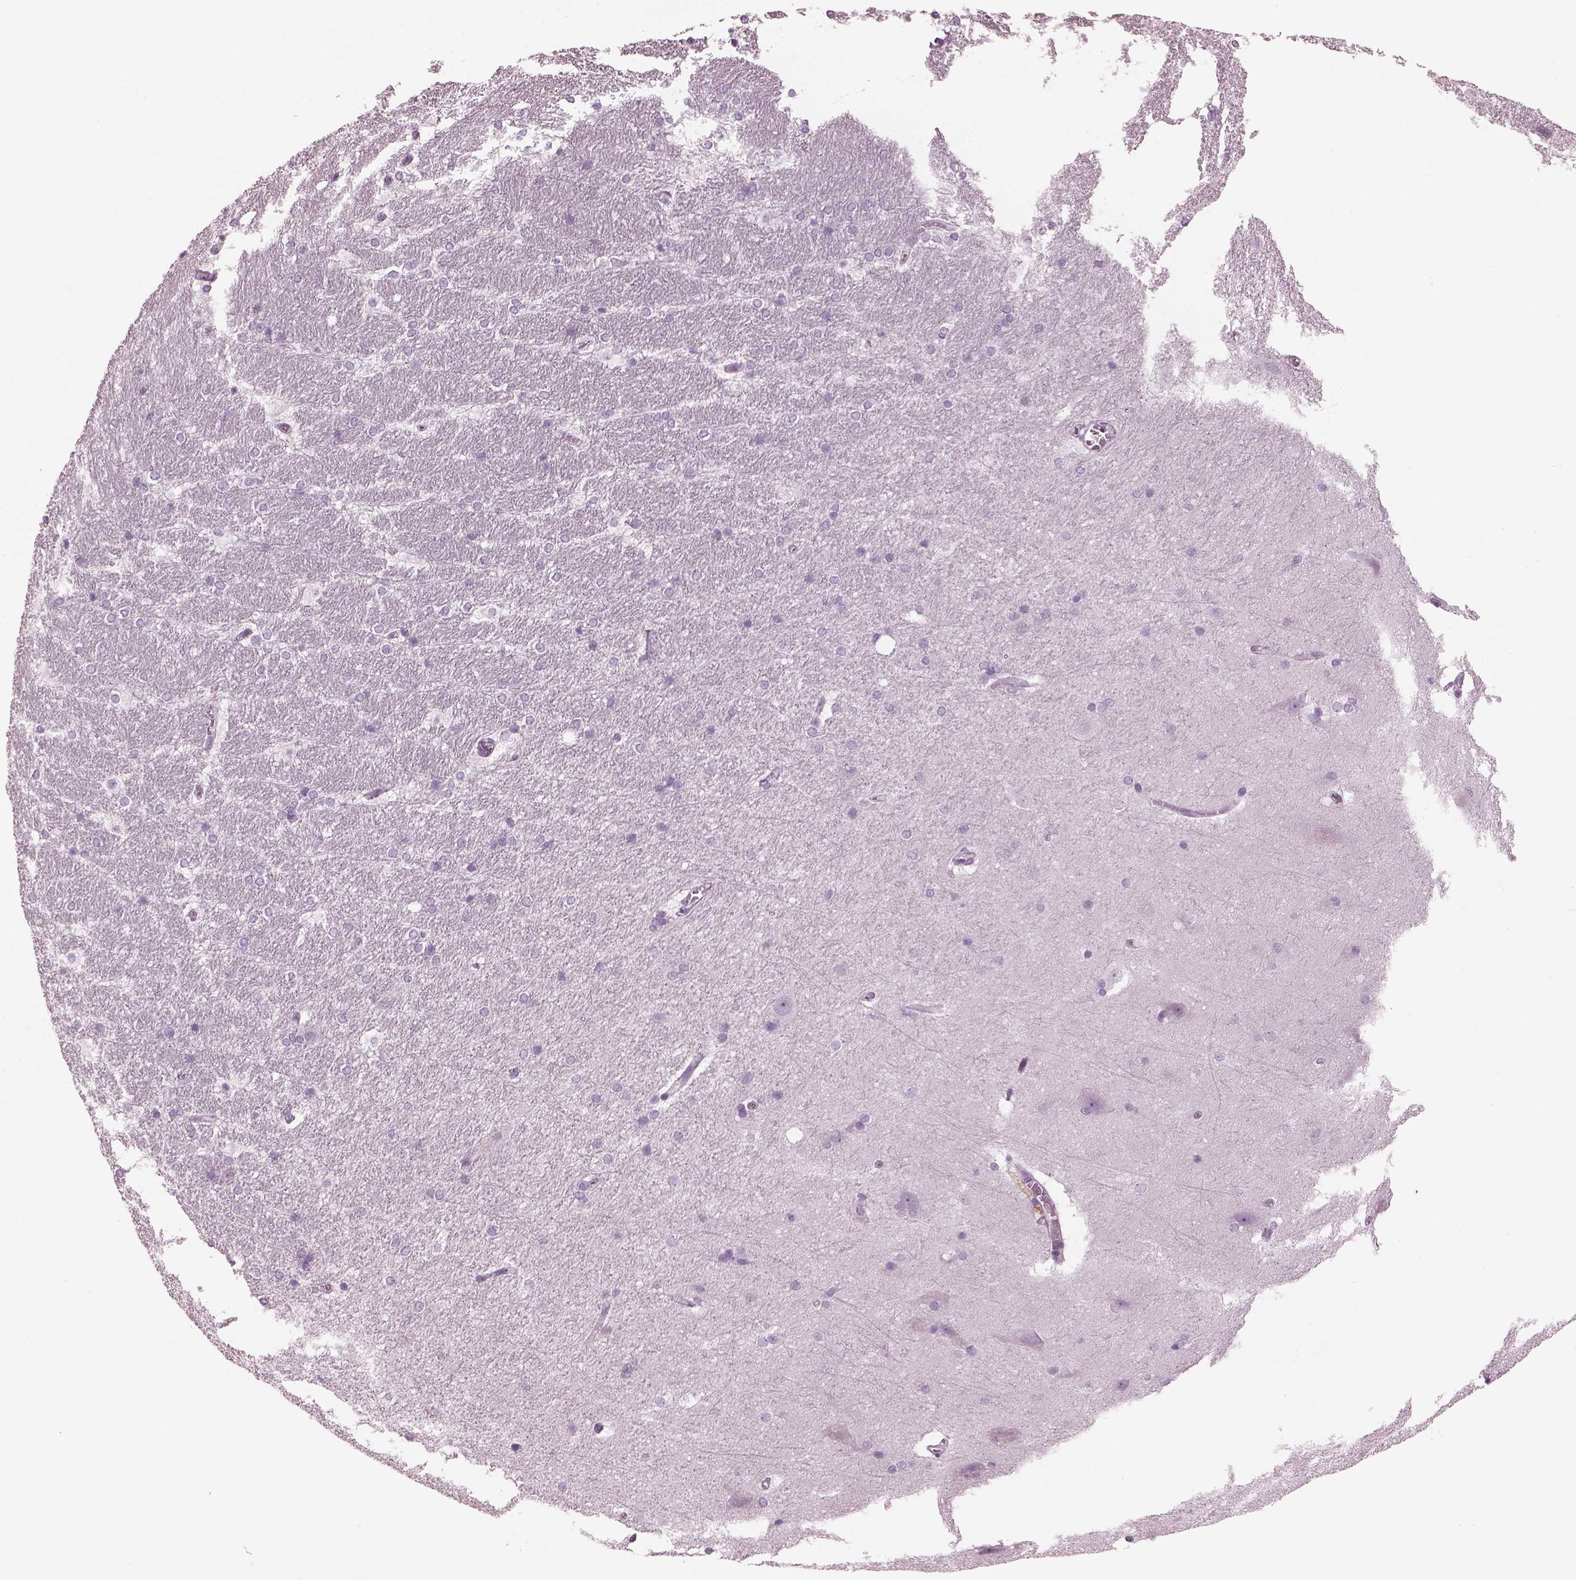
{"staining": {"intensity": "negative", "quantity": "none", "location": "none"}, "tissue": "hippocampus", "cell_type": "Glial cells", "image_type": "normal", "snomed": [{"axis": "morphology", "description": "Normal tissue, NOS"}, {"axis": "topography", "description": "Cerebral cortex"}, {"axis": "topography", "description": "Hippocampus"}], "caption": "High power microscopy image of an immunohistochemistry histopathology image of benign hippocampus, revealing no significant positivity in glial cells. Brightfield microscopy of IHC stained with DAB (brown) and hematoxylin (blue), captured at high magnification.", "gene": "PACRG", "patient": {"sex": "female", "age": 19}}